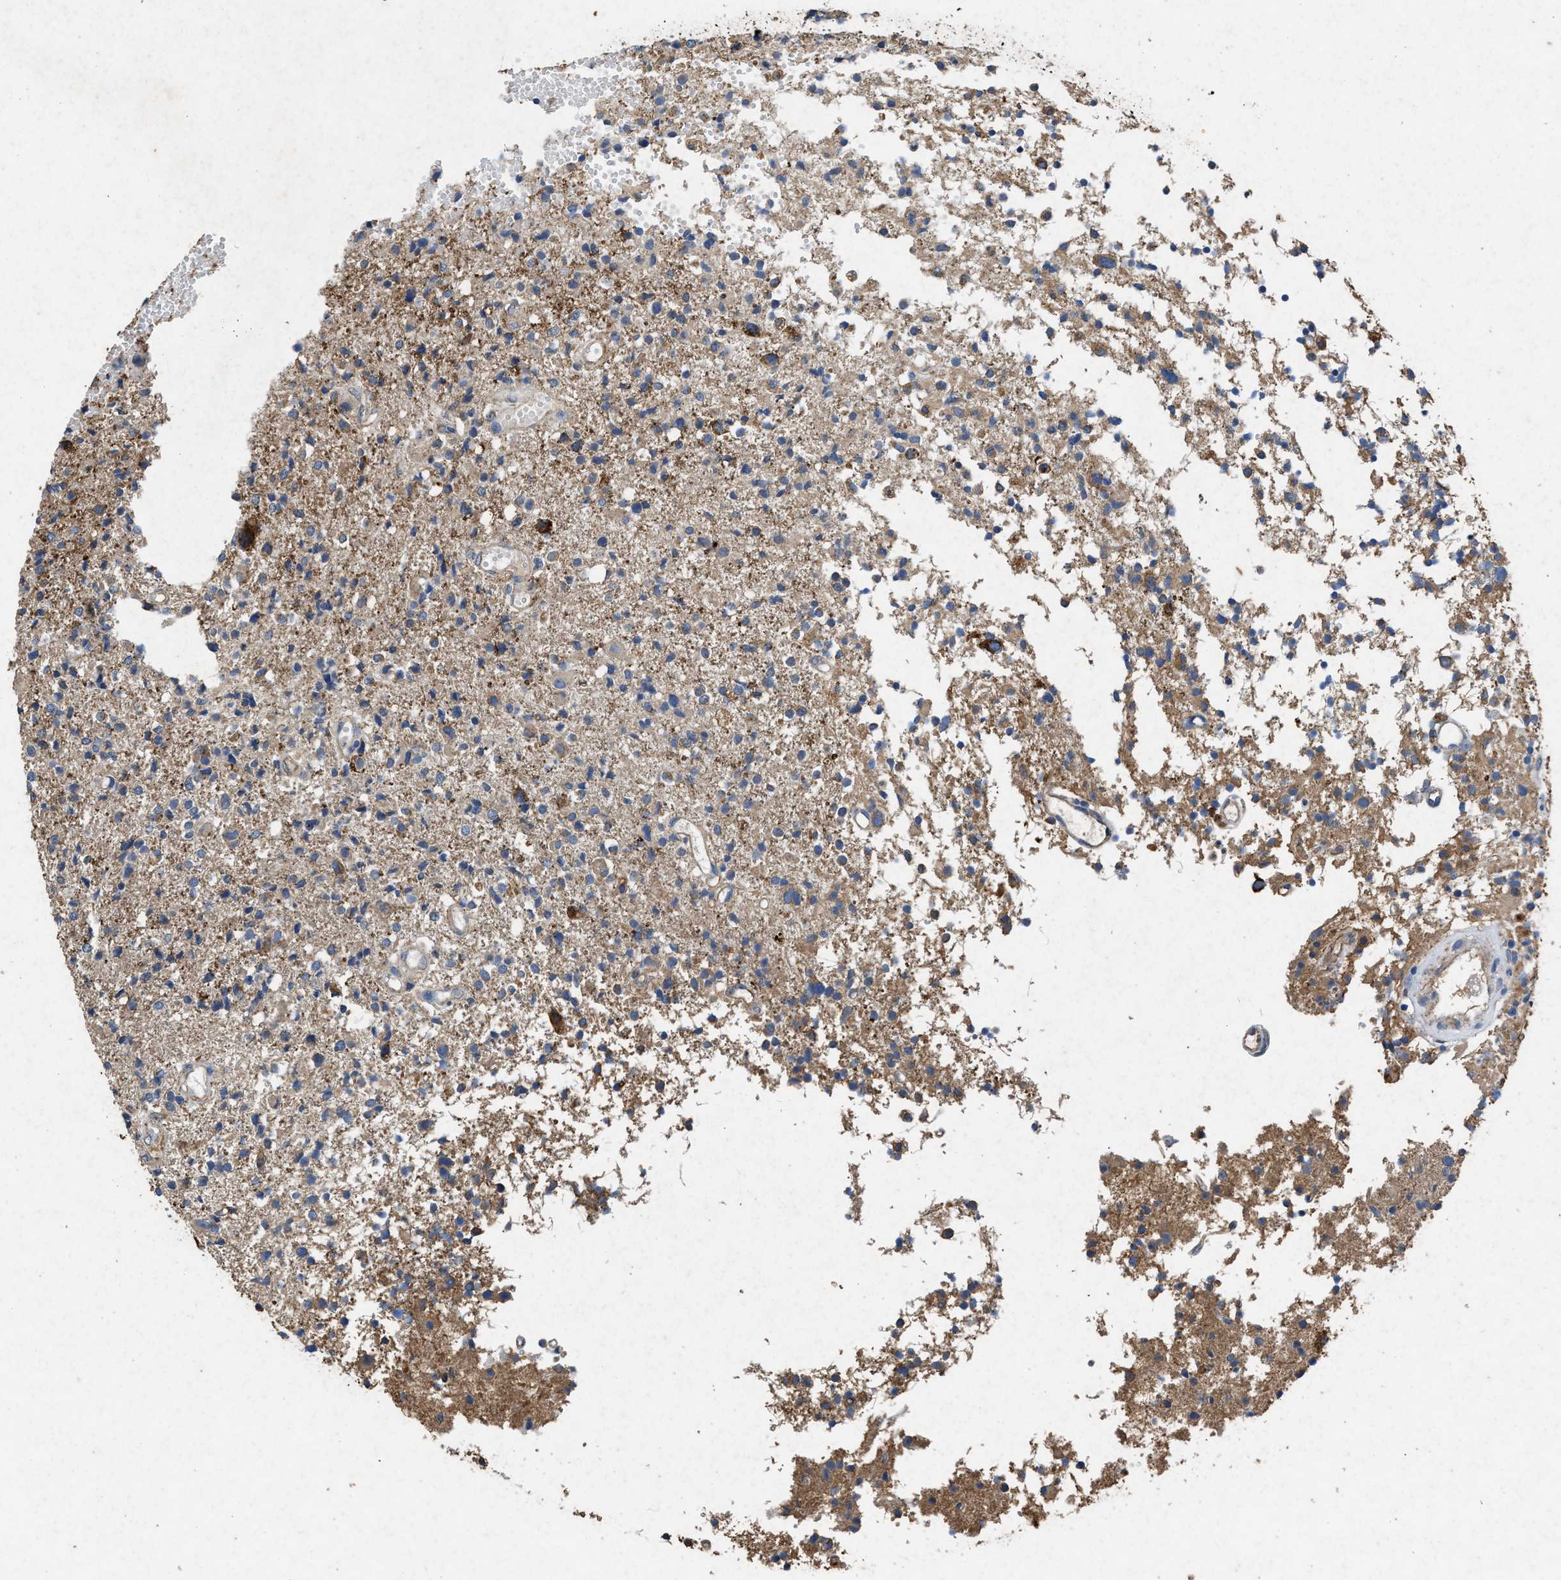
{"staining": {"intensity": "weak", "quantity": "25%-75%", "location": "cytoplasmic/membranous"}, "tissue": "glioma", "cell_type": "Tumor cells", "image_type": "cancer", "snomed": [{"axis": "morphology", "description": "Glioma, malignant, High grade"}, {"axis": "topography", "description": "Brain"}], "caption": "Protein expression by IHC exhibits weak cytoplasmic/membranous staining in about 25%-75% of tumor cells in glioma. (brown staining indicates protein expression, while blue staining denotes nuclei).", "gene": "CDK15", "patient": {"sex": "female", "age": 59}}